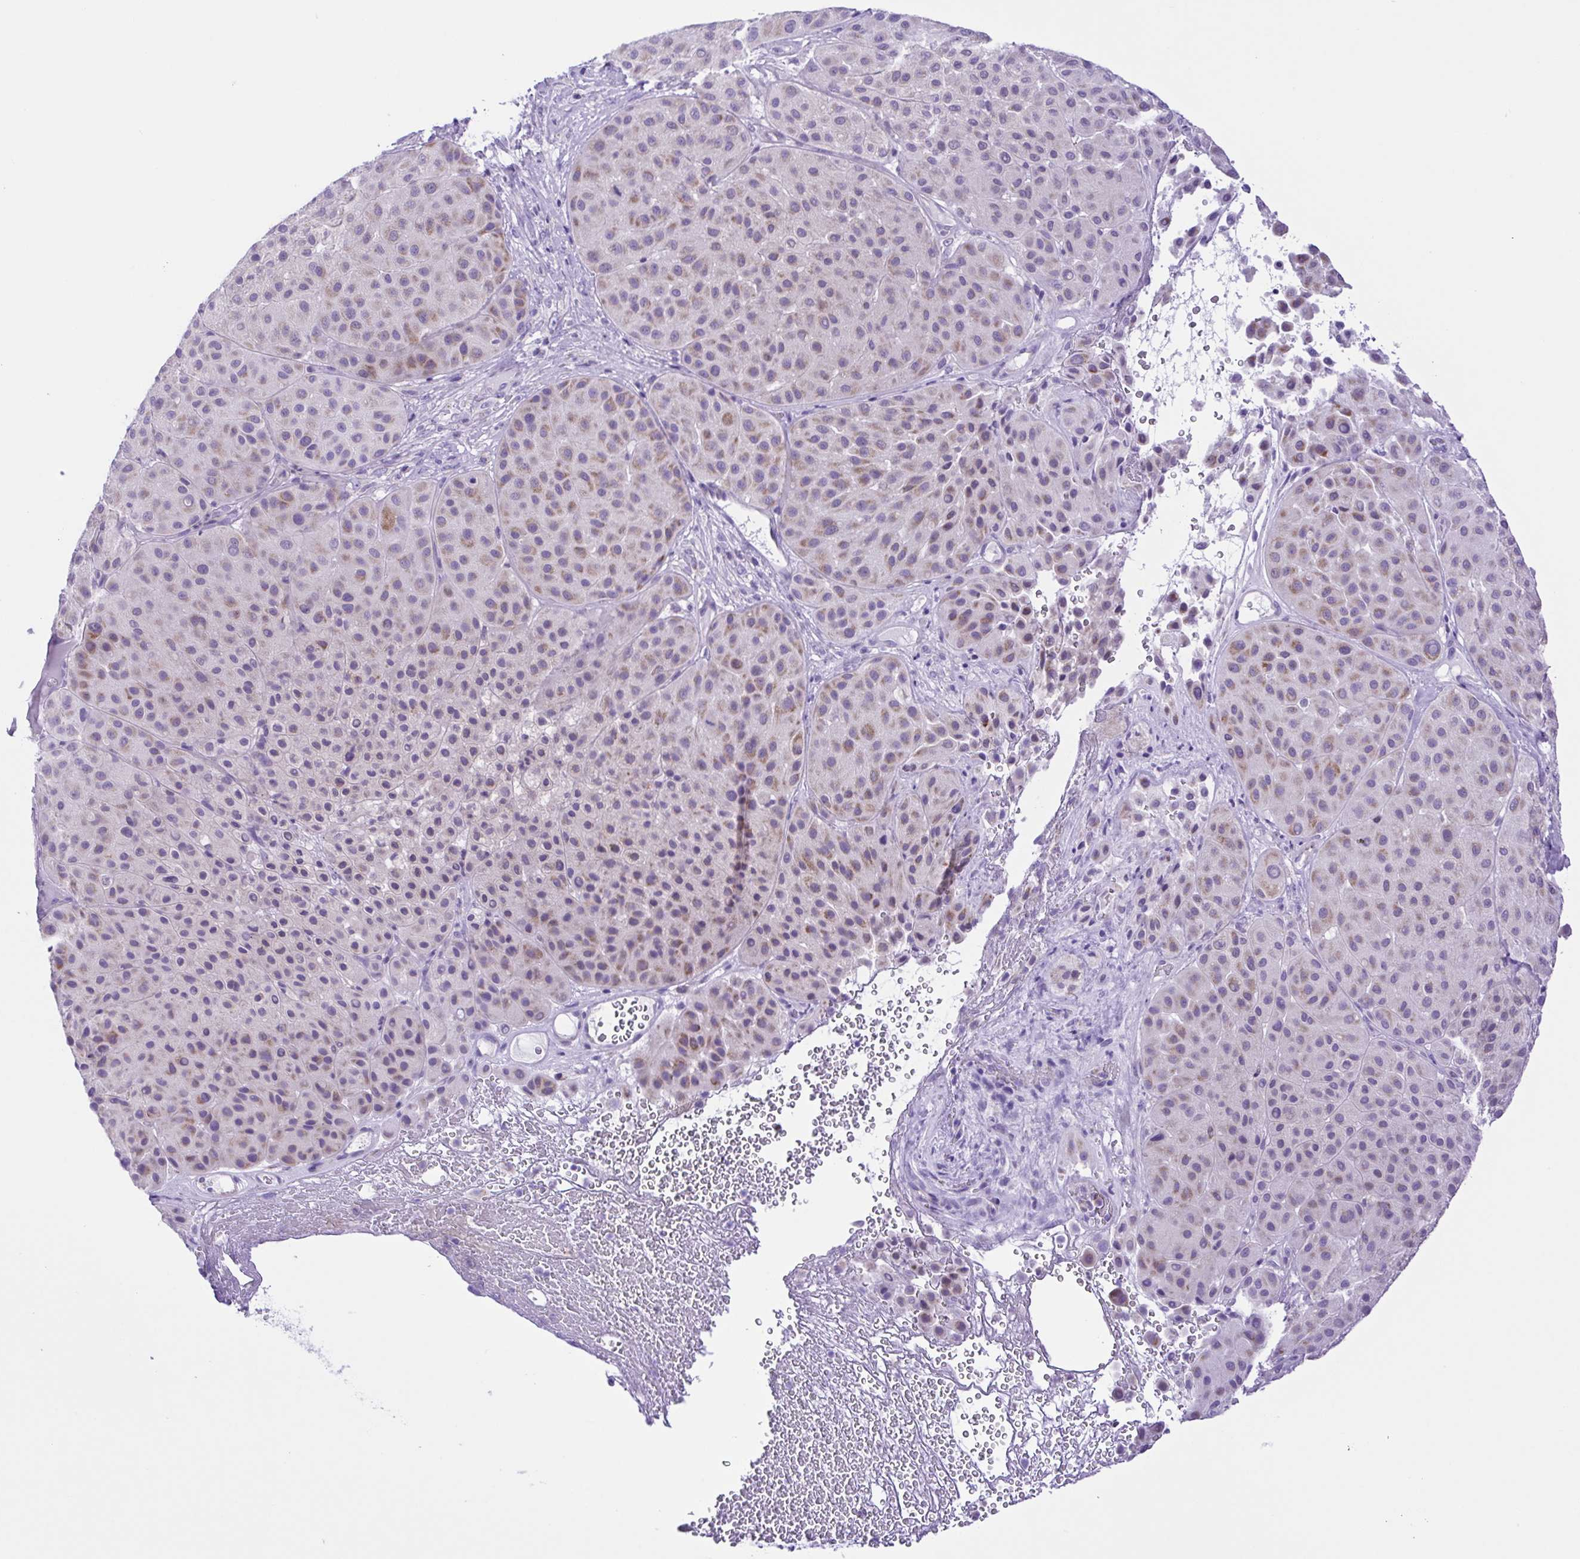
{"staining": {"intensity": "moderate", "quantity": "<25%", "location": "cytoplasmic/membranous"}, "tissue": "melanoma", "cell_type": "Tumor cells", "image_type": "cancer", "snomed": [{"axis": "morphology", "description": "Malignant melanoma, Metastatic site"}, {"axis": "topography", "description": "Smooth muscle"}], "caption": "Protein expression by IHC exhibits moderate cytoplasmic/membranous staining in approximately <25% of tumor cells in malignant melanoma (metastatic site). Using DAB (3,3'-diaminobenzidine) (brown) and hematoxylin (blue) stains, captured at high magnification using brightfield microscopy.", "gene": "SYT1", "patient": {"sex": "male", "age": 41}}